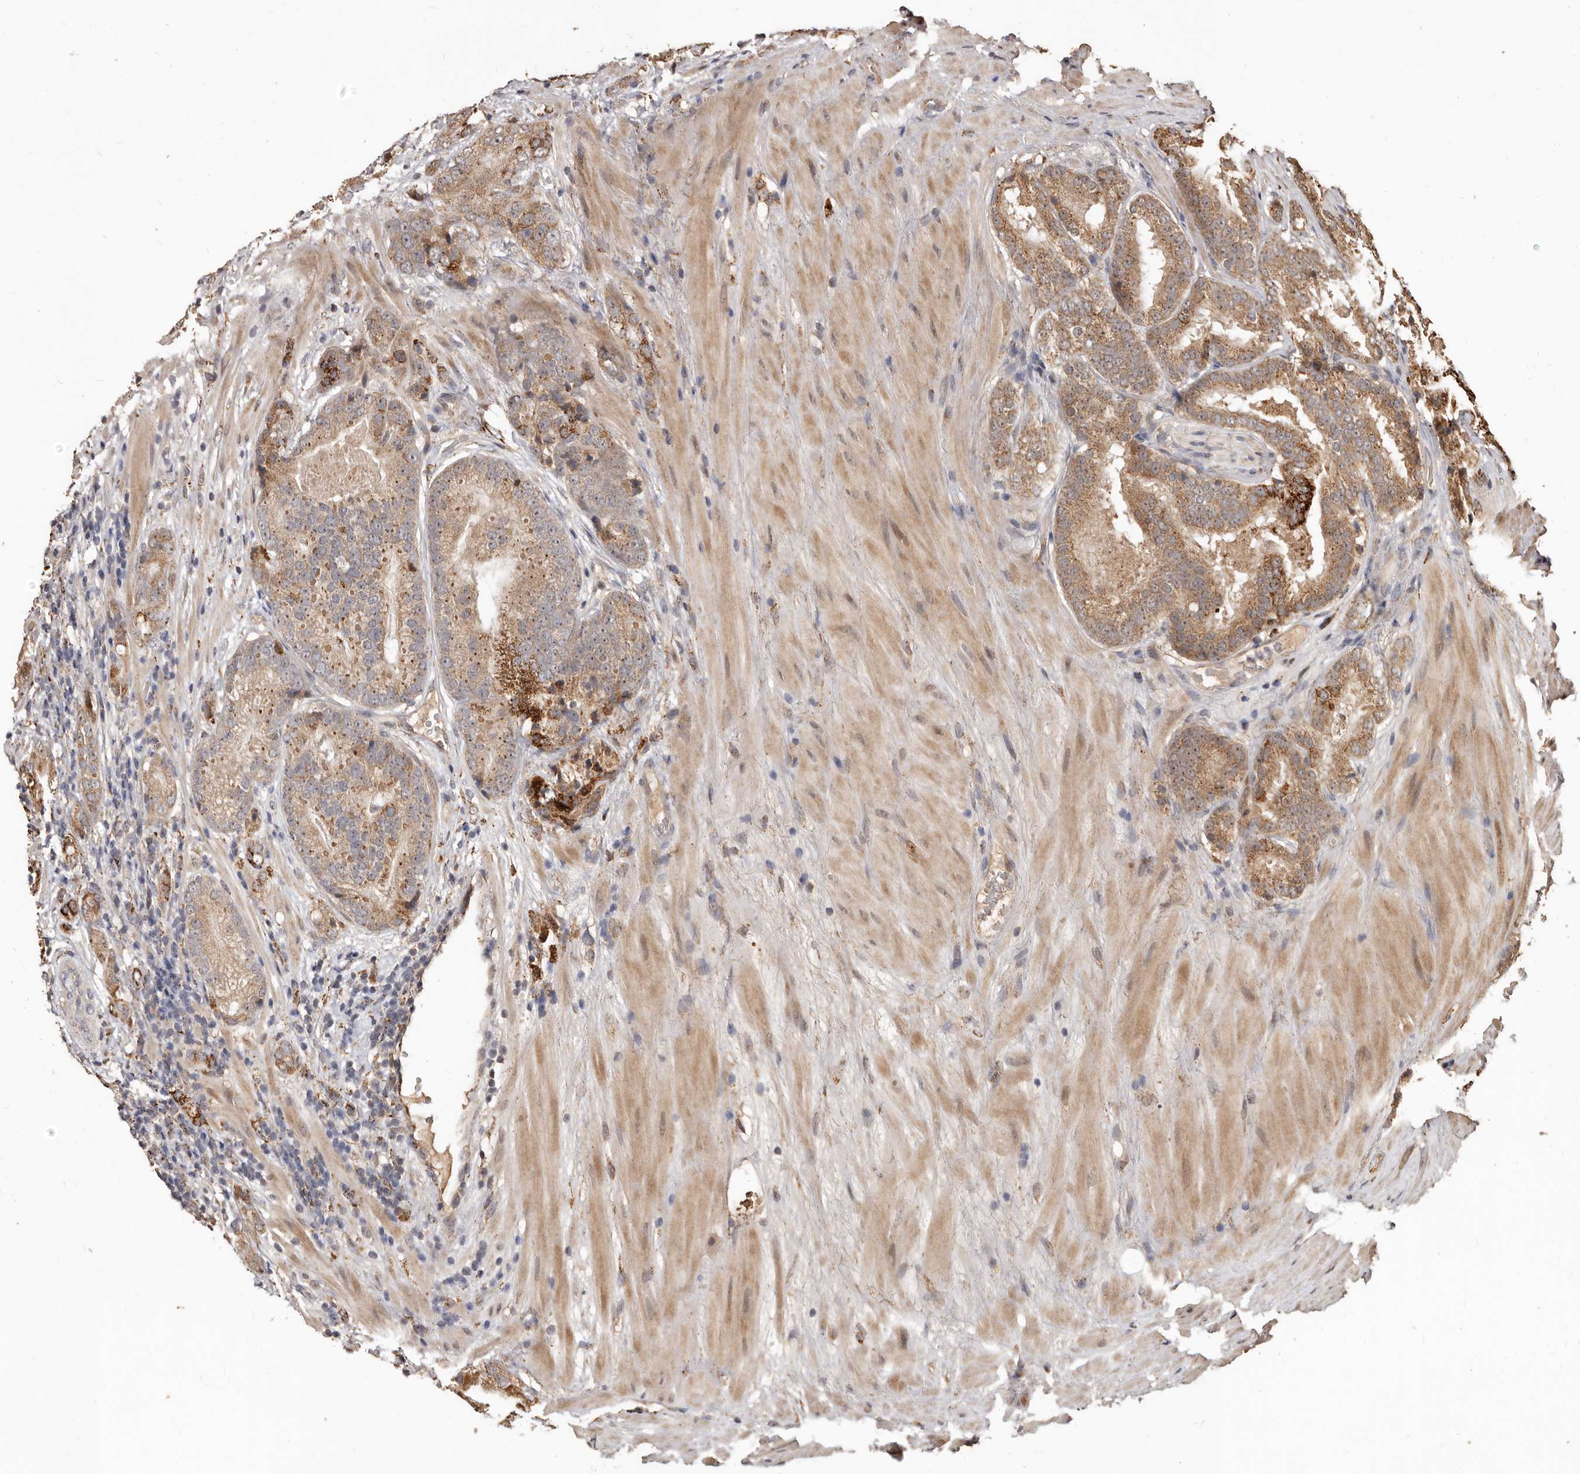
{"staining": {"intensity": "moderate", "quantity": ">75%", "location": "cytoplasmic/membranous"}, "tissue": "prostate cancer", "cell_type": "Tumor cells", "image_type": "cancer", "snomed": [{"axis": "morphology", "description": "Adenocarcinoma, High grade"}, {"axis": "topography", "description": "Prostate"}], "caption": "A brown stain labels moderate cytoplasmic/membranous staining of a protein in human prostate adenocarcinoma (high-grade) tumor cells. (brown staining indicates protein expression, while blue staining denotes nuclei).", "gene": "AKAP7", "patient": {"sex": "male", "age": 57}}